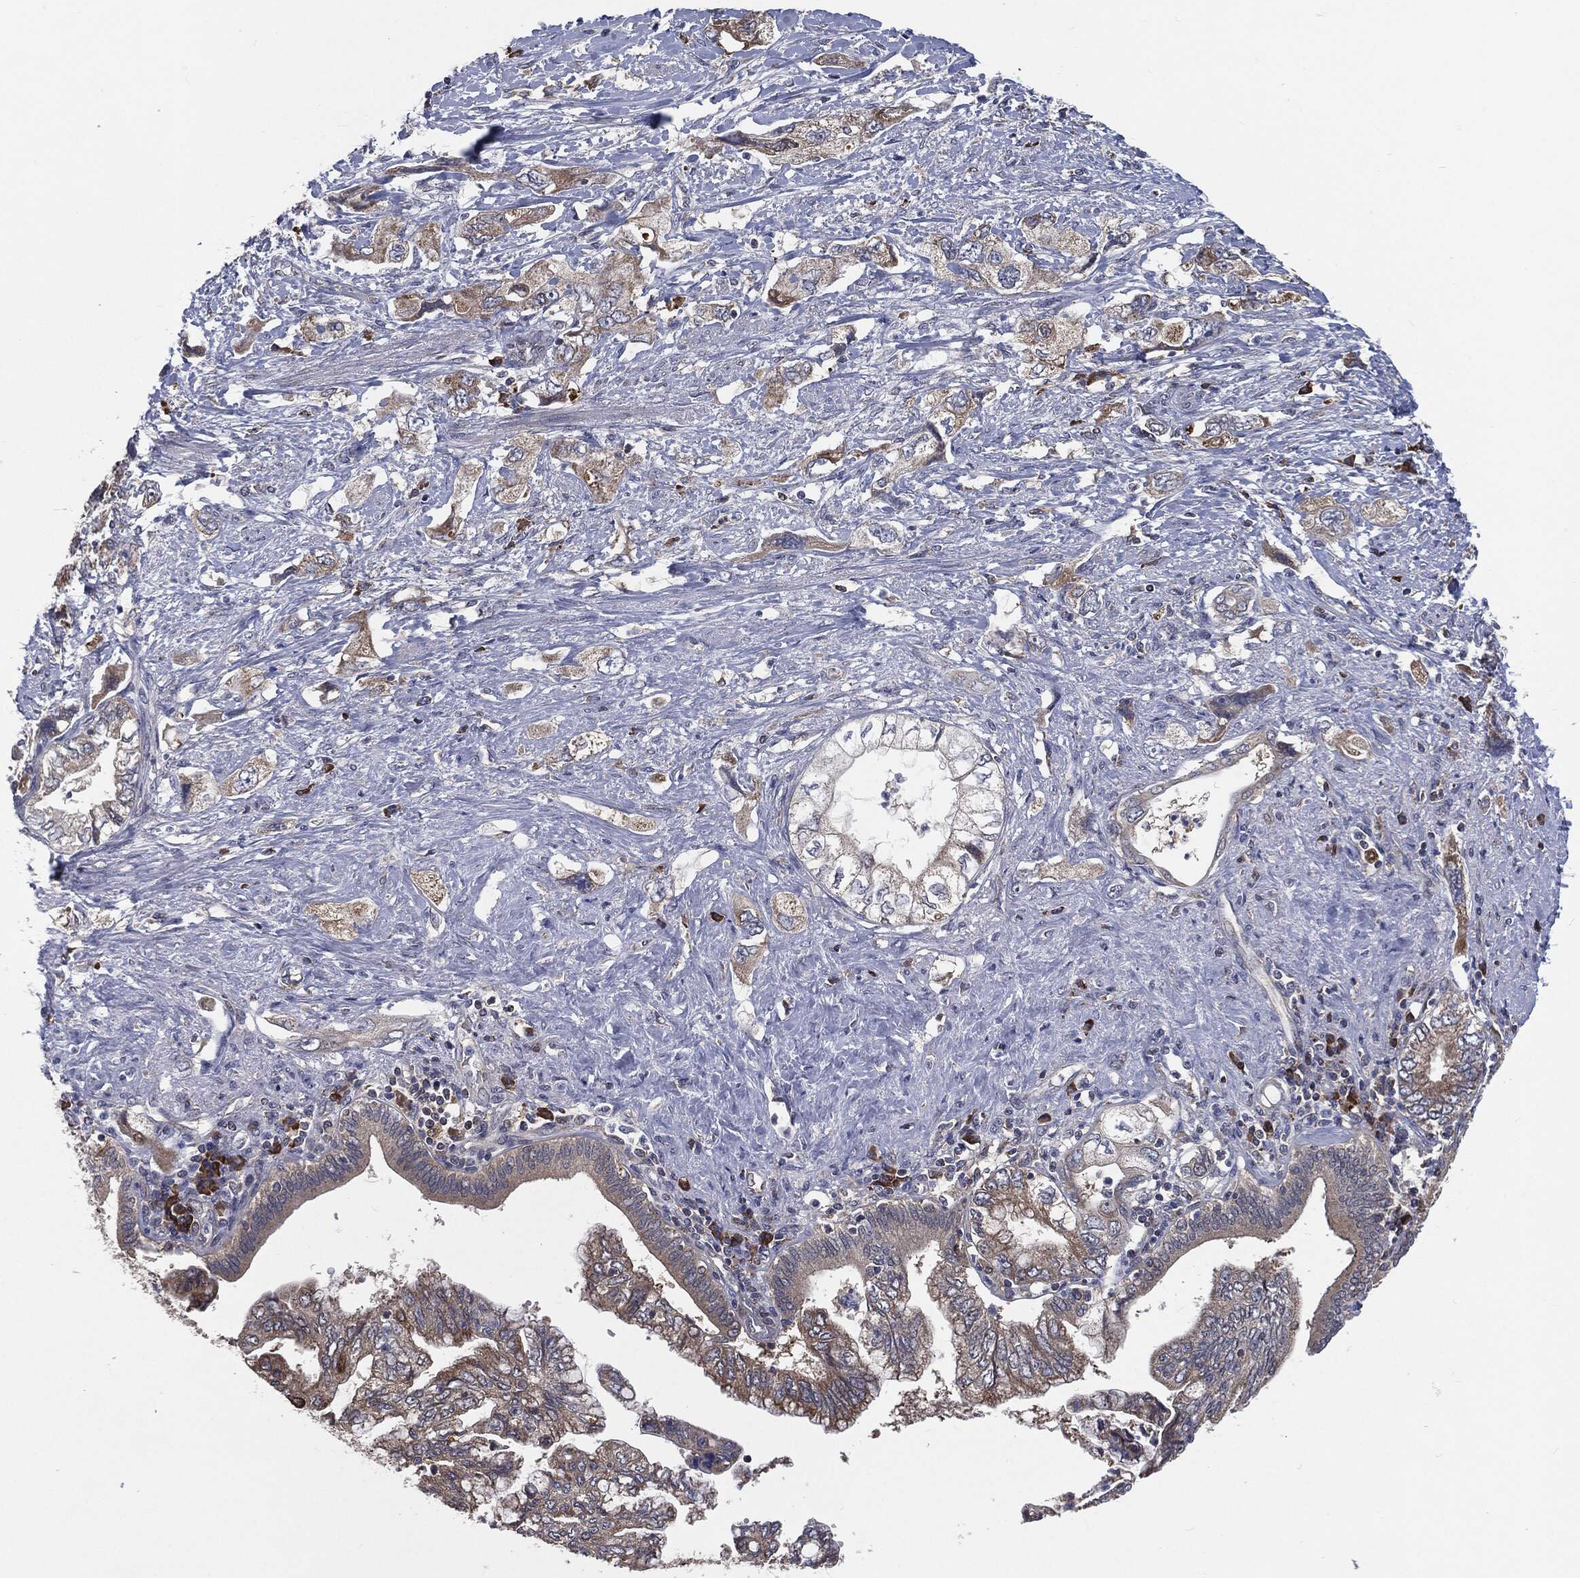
{"staining": {"intensity": "moderate", "quantity": "<25%", "location": "cytoplasmic/membranous"}, "tissue": "pancreatic cancer", "cell_type": "Tumor cells", "image_type": "cancer", "snomed": [{"axis": "morphology", "description": "Adenocarcinoma, NOS"}, {"axis": "topography", "description": "Pancreas"}], "caption": "Moderate cytoplasmic/membranous protein expression is seen in approximately <25% of tumor cells in pancreatic cancer.", "gene": "PRDX4", "patient": {"sex": "female", "age": 73}}